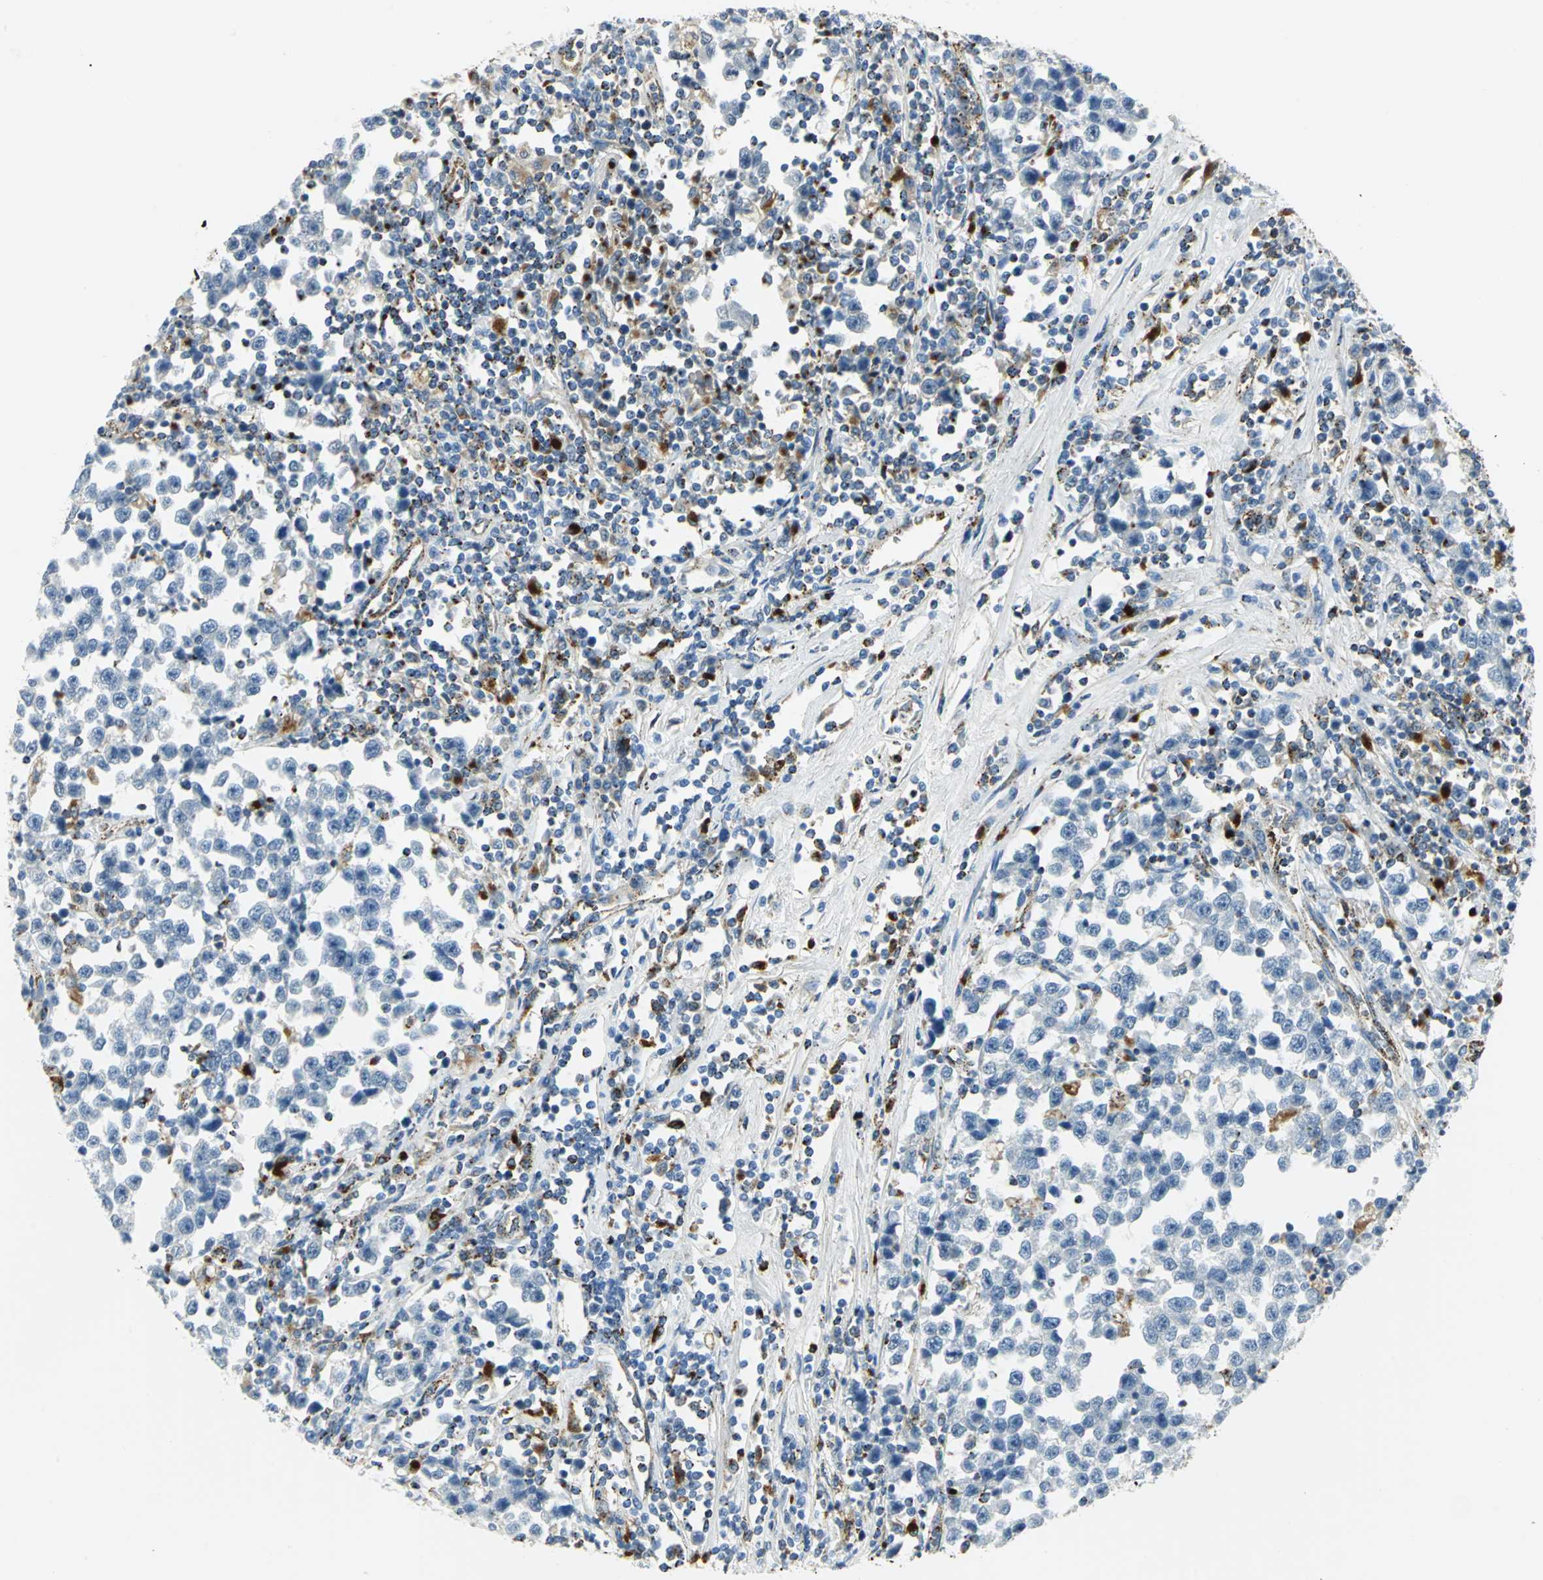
{"staining": {"intensity": "negative", "quantity": "none", "location": "none"}, "tissue": "testis cancer", "cell_type": "Tumor cells", "image_type": "cancer", "snomed": [{"axis": "morphology", "description": "Seminoma, NOS"}, {"axis": "topography", "description": "Testis"}], "caption": "A photomicrograph of testis cancer (seminoma) stained for a protein demonstrates no brown staining in tumor cells.", "gene": "ARSA", "patient": {"sex": "male", "age": 43}}